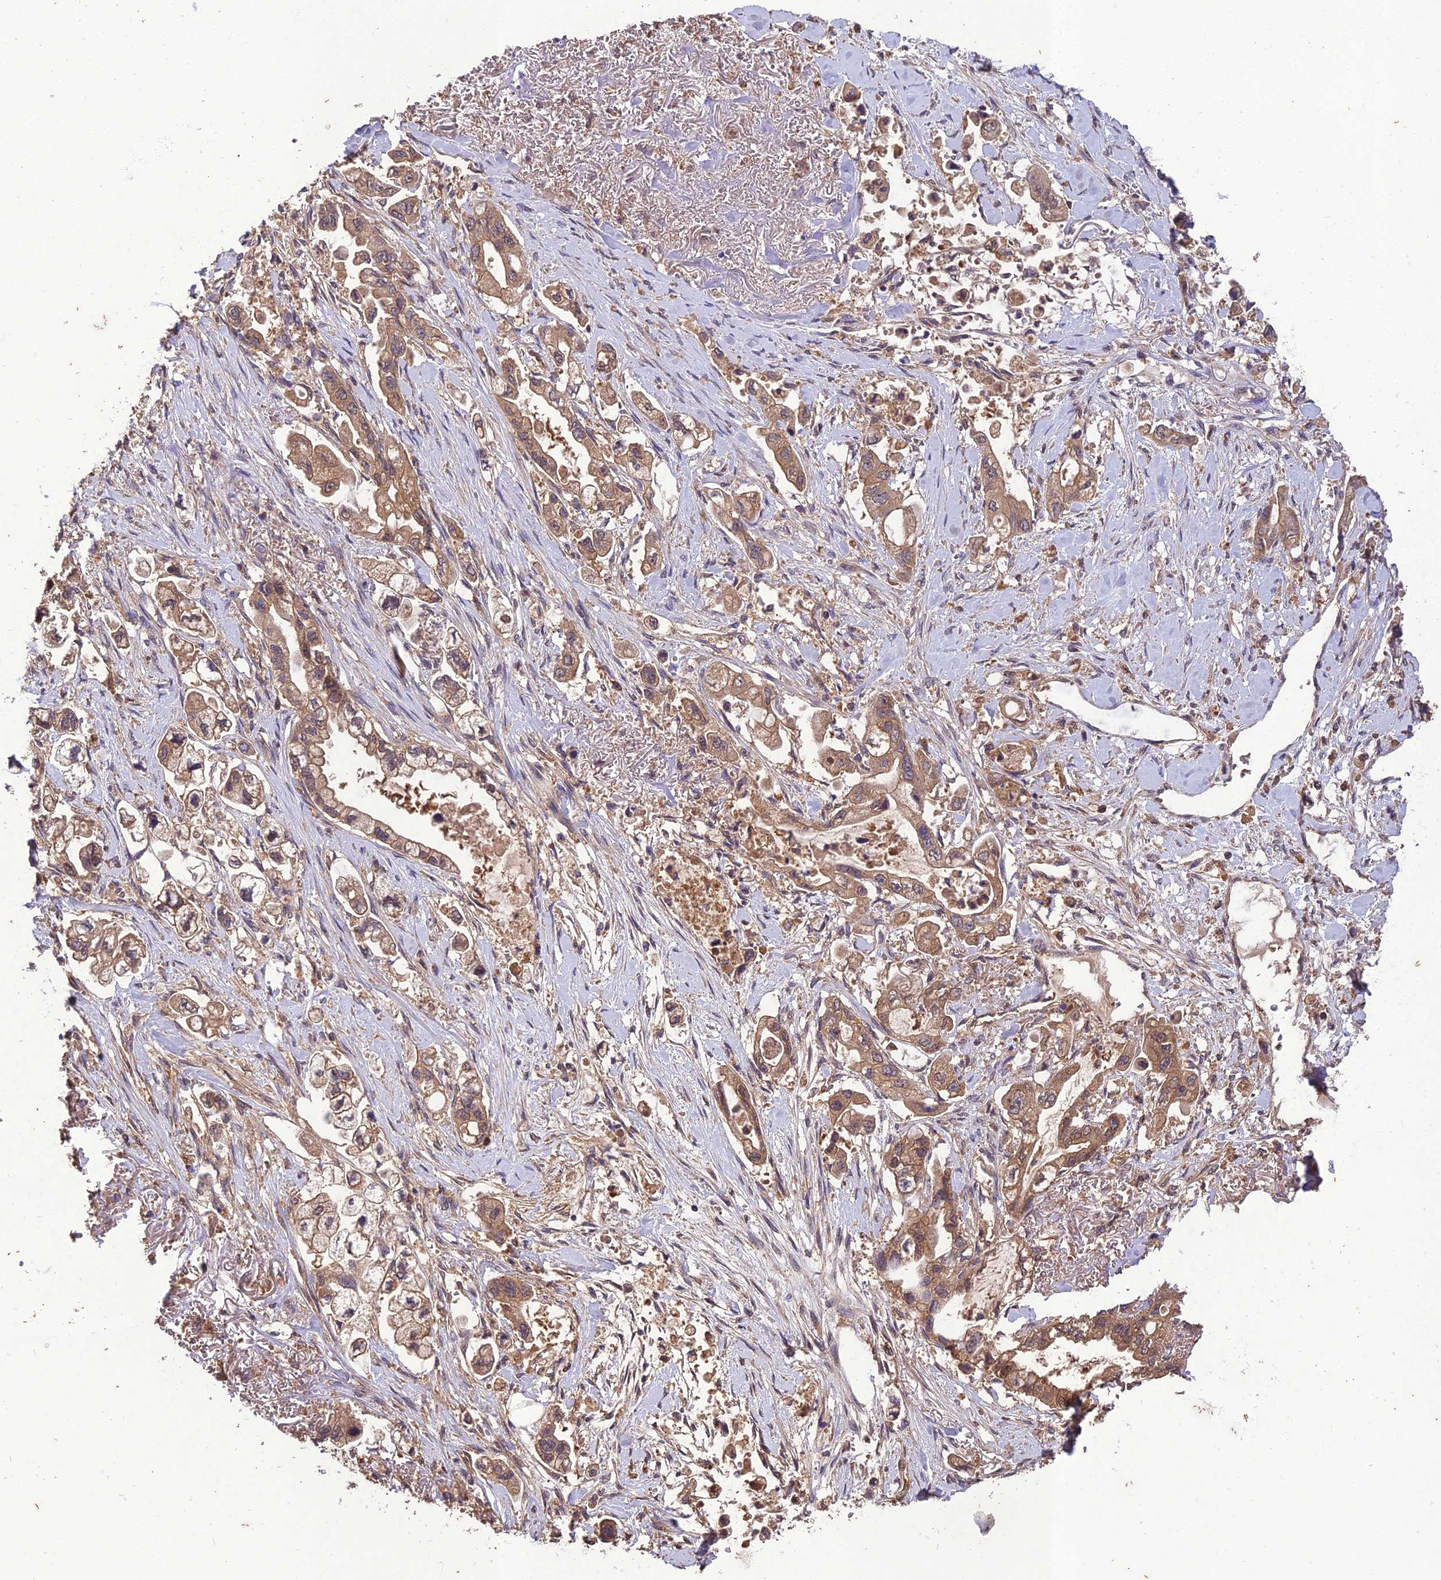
{"staining": {"intensity": "moderate", "quantity": ">75%", "location": "cytoplasmic/membranous"}, "tissue": "stomach cancer", "cell_type": "Tumor cells", "image_type": "cancer", "snomed": [{"axis": "morphology", "description": "Adenocarcinoma, NOS"}, {"axis": "topography", "description": "Stomach"}], "caption": "Immunohistochemical staining of stomach adenocarcinoma demonstrates medium levels of moderate cytoplasmic/membranous protein expression in about >75% of tumor cells.", "gene": "TMEM258", "patient": {"sex": "male", "age": 62}}